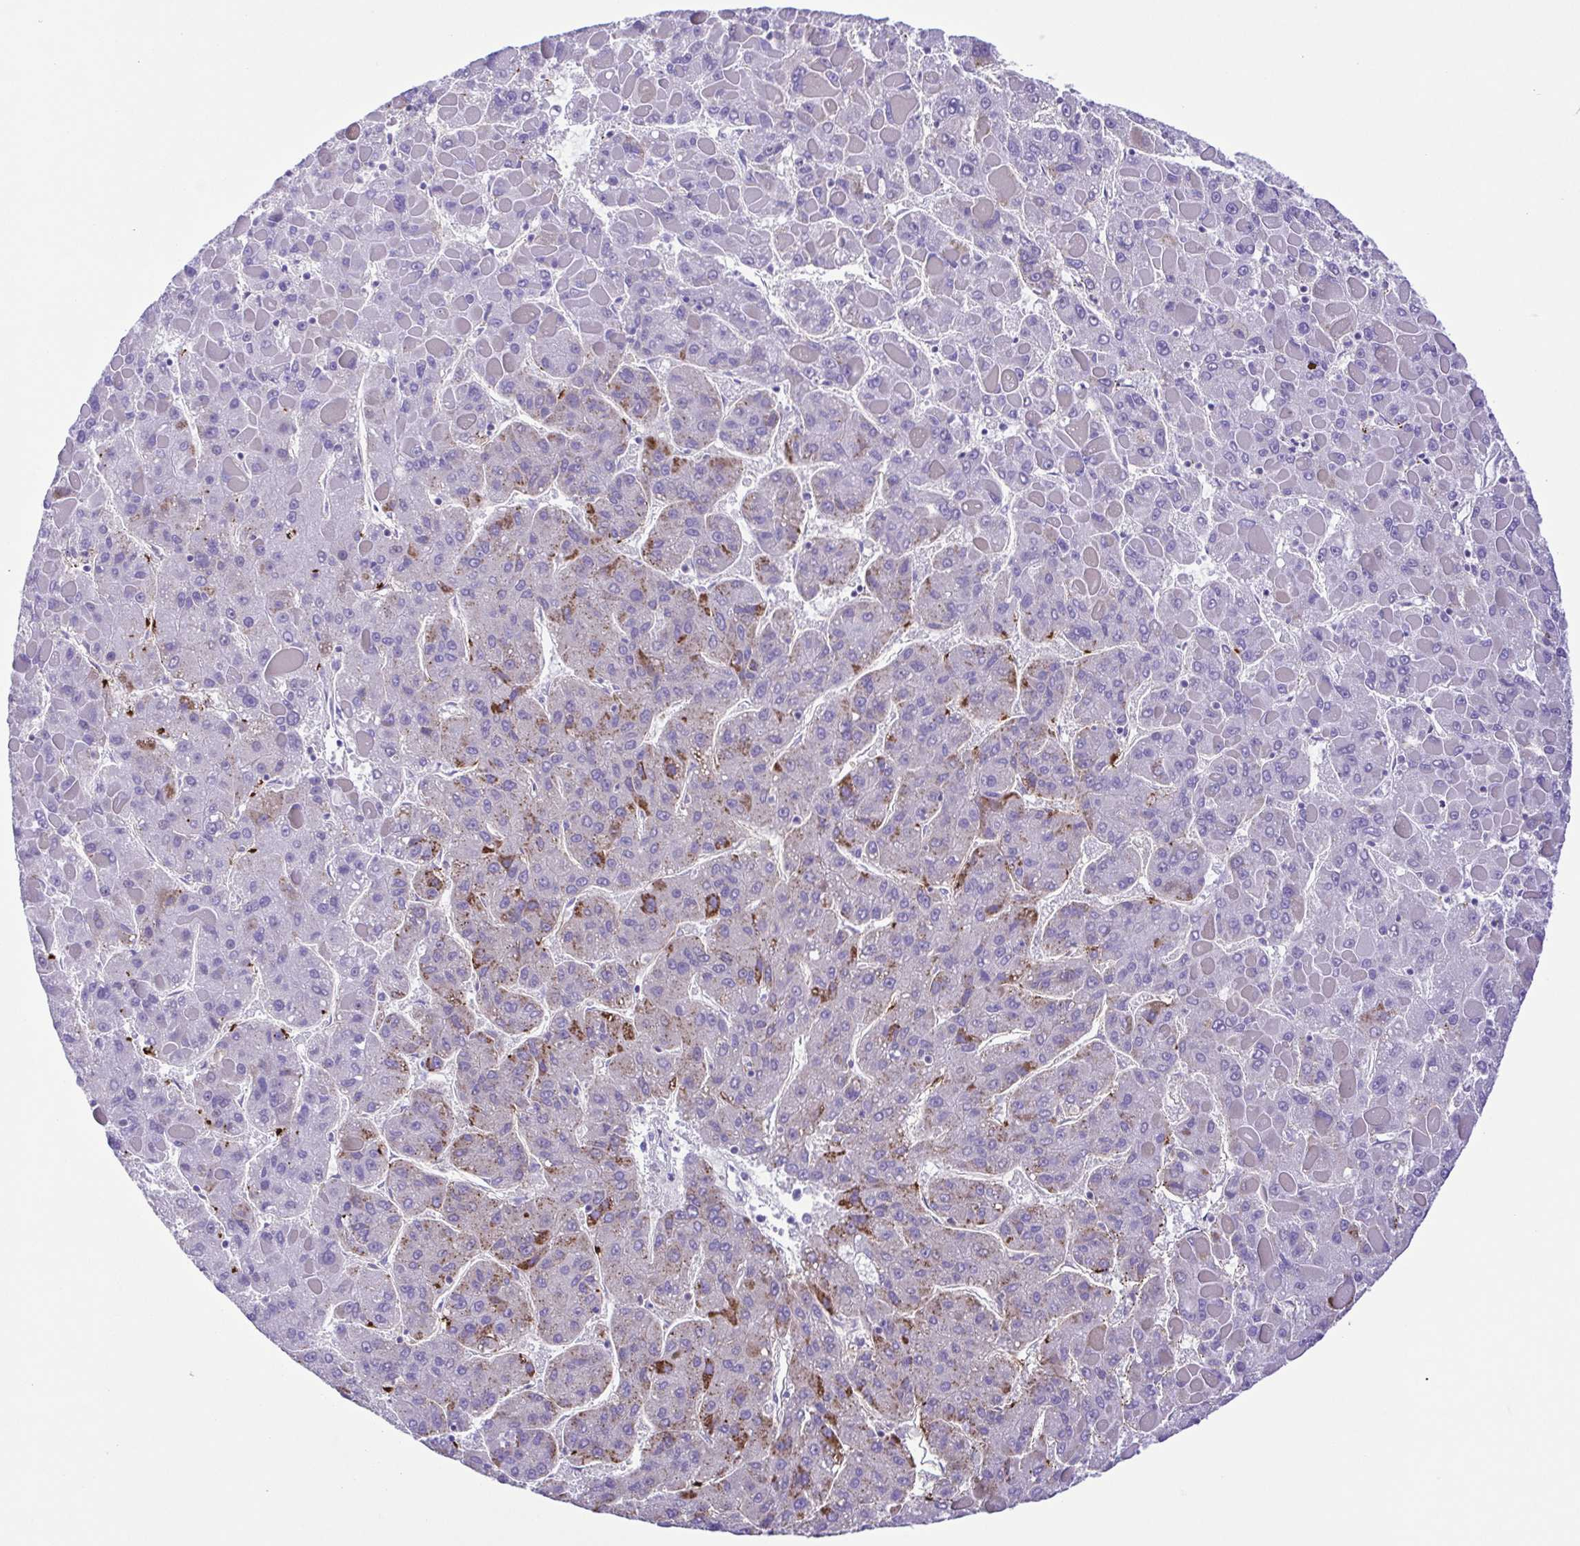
{"staining": {"intensity": "moderate", "quantity": "<25%", "location": "cytoplasmic/membranous"}, "tissue": "liver cancer", "cell_type": "Tumor cells", "image_type": "cancer", "snomed": [{"axis": "morphology", "description": "Carcinoma, Hepatocellular, NOS"}, {"axis": "topography", "description": "Liver"}], "caption": "Liver hepatocellular carcinoma stained with a protein marker shows moderate staining in tumor cells.", "gene": "ISM2", "patient": {"sex": "female", "age": 82}}